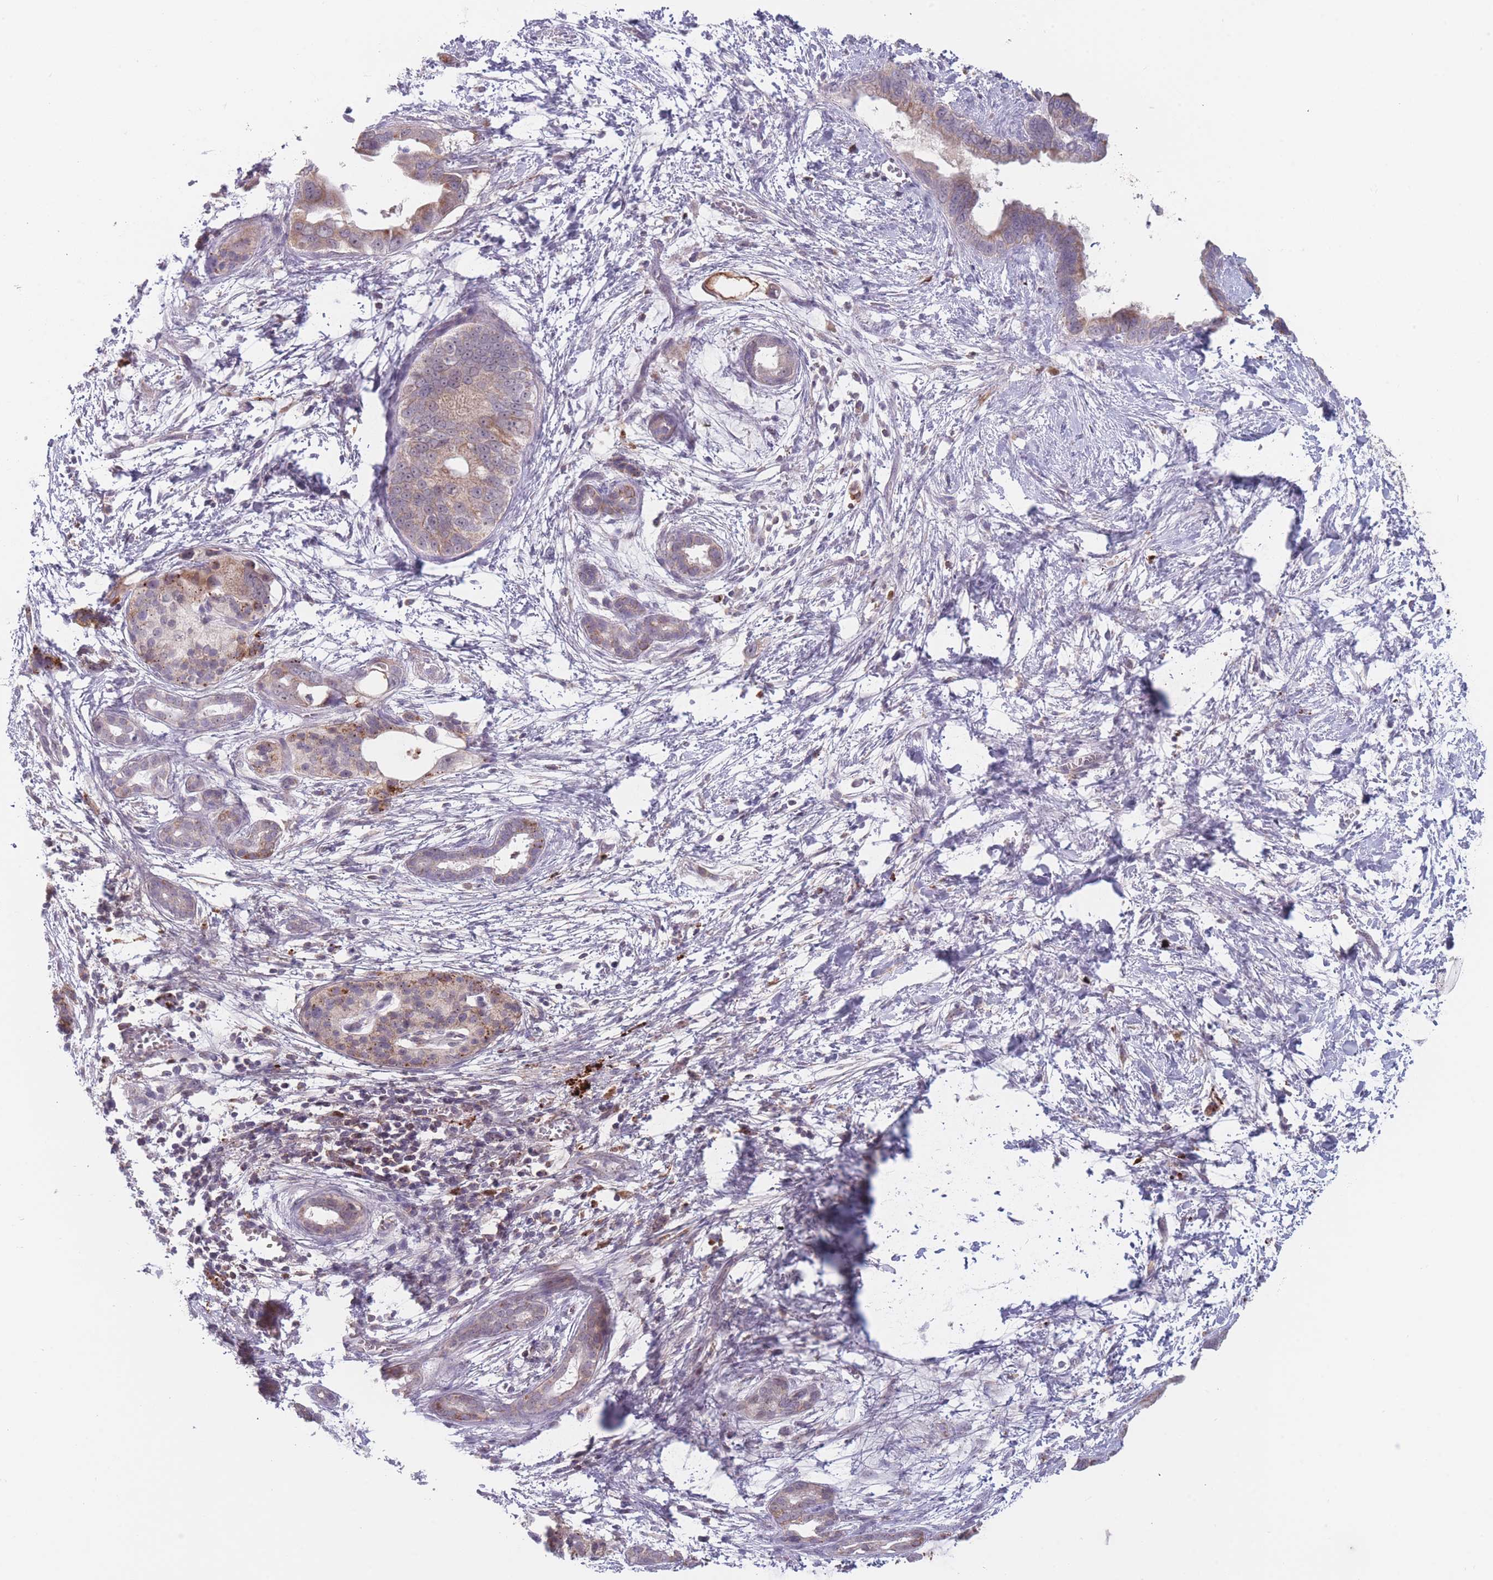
{"staining": {"intensity": "weak", "quantity": ">75%", "location": "cytoplasmic/membranous"}, "tissue": "pancreatic cancer", "cell_type": "Tumor cells", "image_type": "cancer", "snomed": [{"axis": "morphology", "description": "Adenocarcinoma, NOS"}, {"axis": "topography", "description": "Pancreas"}], "caption": "High-magnification brightfield microscopy of pancreatic cancer (adenocarcinoma) stained with DAB (brown) and counterstained with hematoxylin (blue). tumor cells exhibit weak cytoplasmic/membranous staining is identified in approximately>75% of cells. Nuclei are stained in blue.", "gene": "TMEM232", "patient": {"sex": "male", "age": 61}}